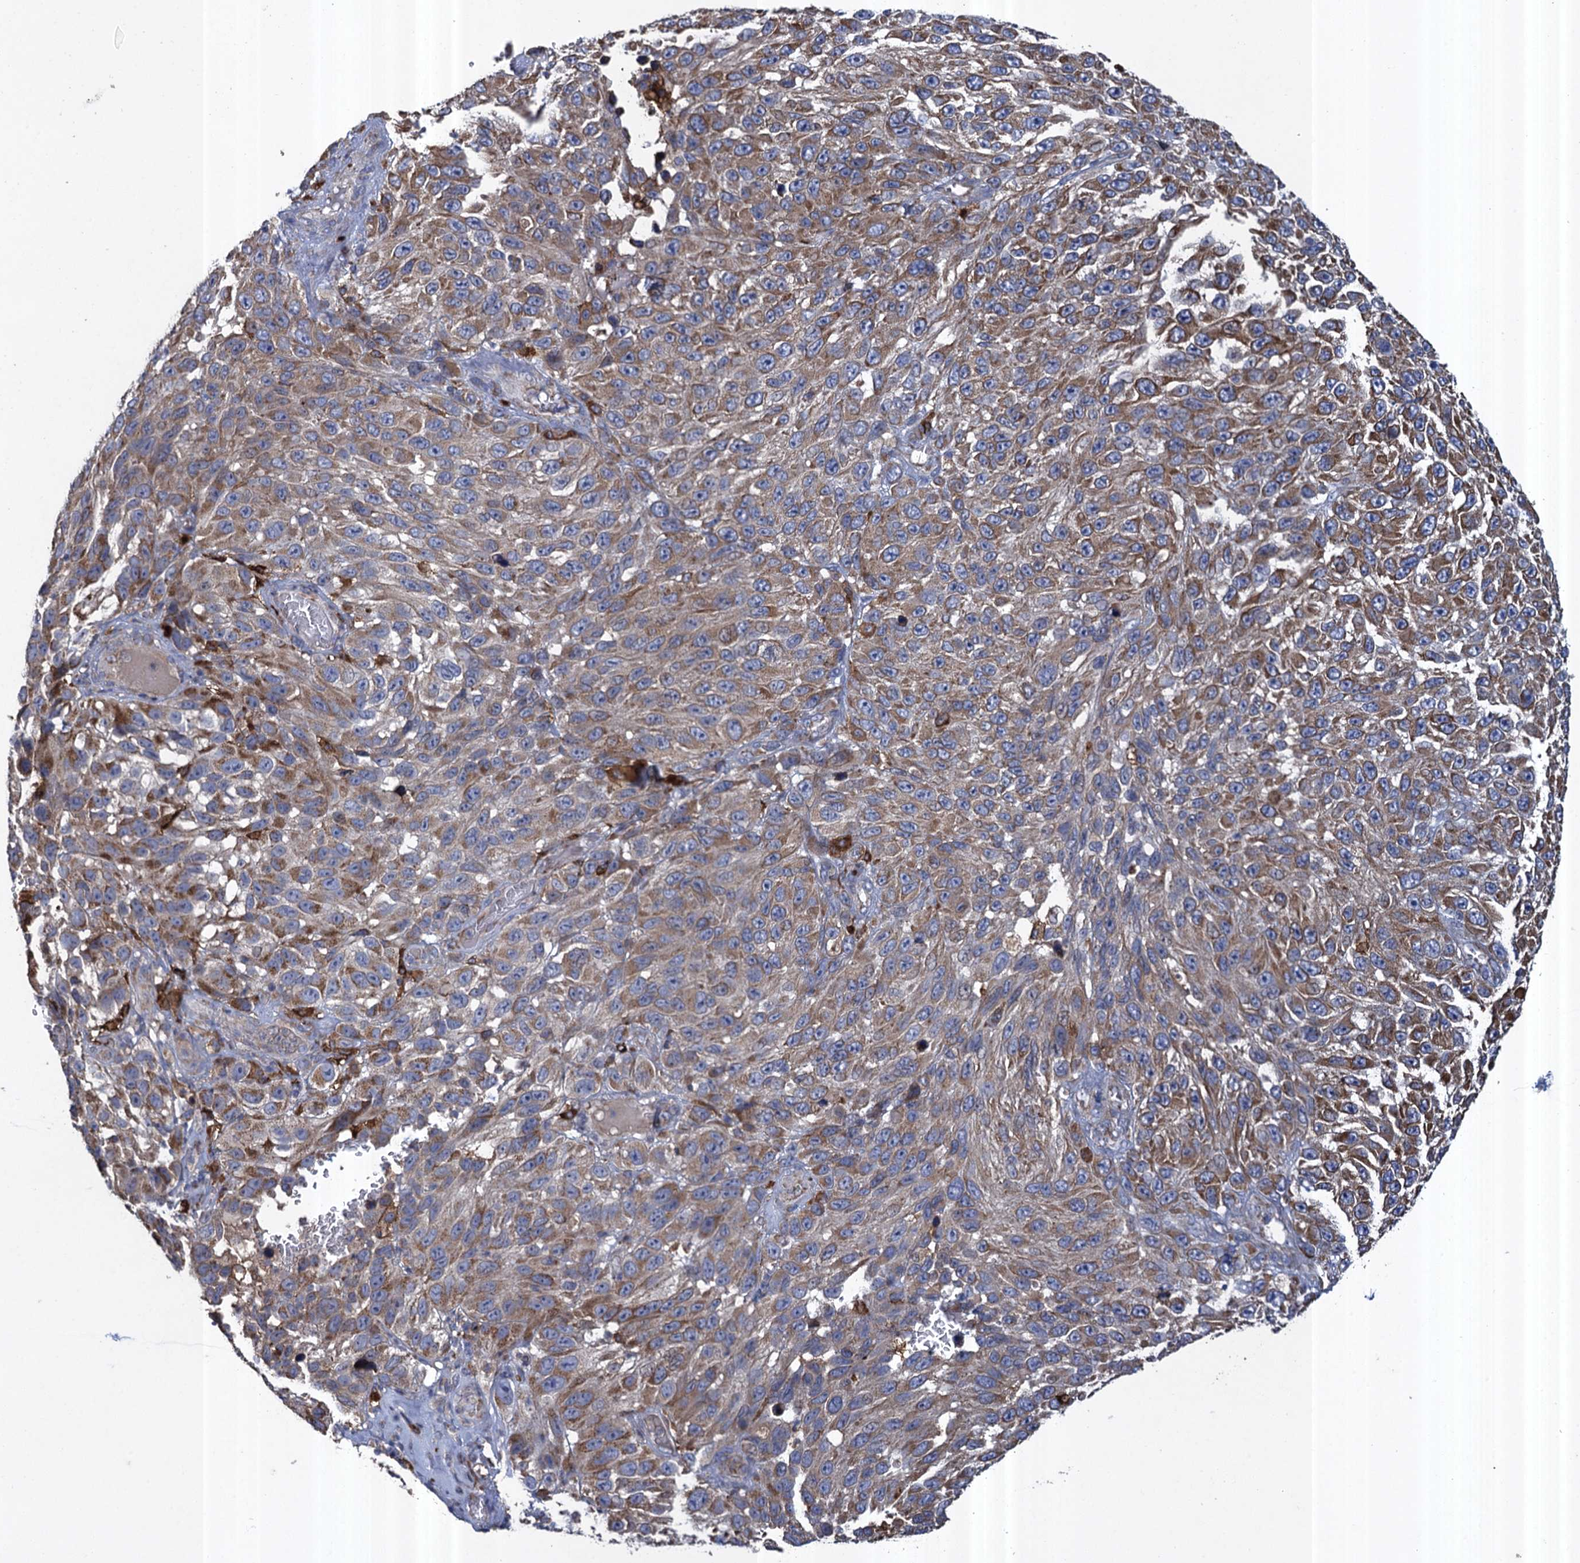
{"staining": {"intensity": "moderate", "quantity": ">75%", "location": "cytoplasmic/membranous"}, "tissue": "melanoma", "cell_type": "Tumor cells", "image_type": "cancer", "snomed": [{"axis": "morphology", "description": "Malignant melanoma, NOS"}, {"axis": "topography", "description": "Skin"}], "caption": "Immunohistochemistry of human malignant melanoma exhibits medium levels of moderate cytoplasmic/membranous positivity in approximately >75% of tumor cells.", "gene": "TXNDC11", "patient": {"sex": "female", "age": 96}}